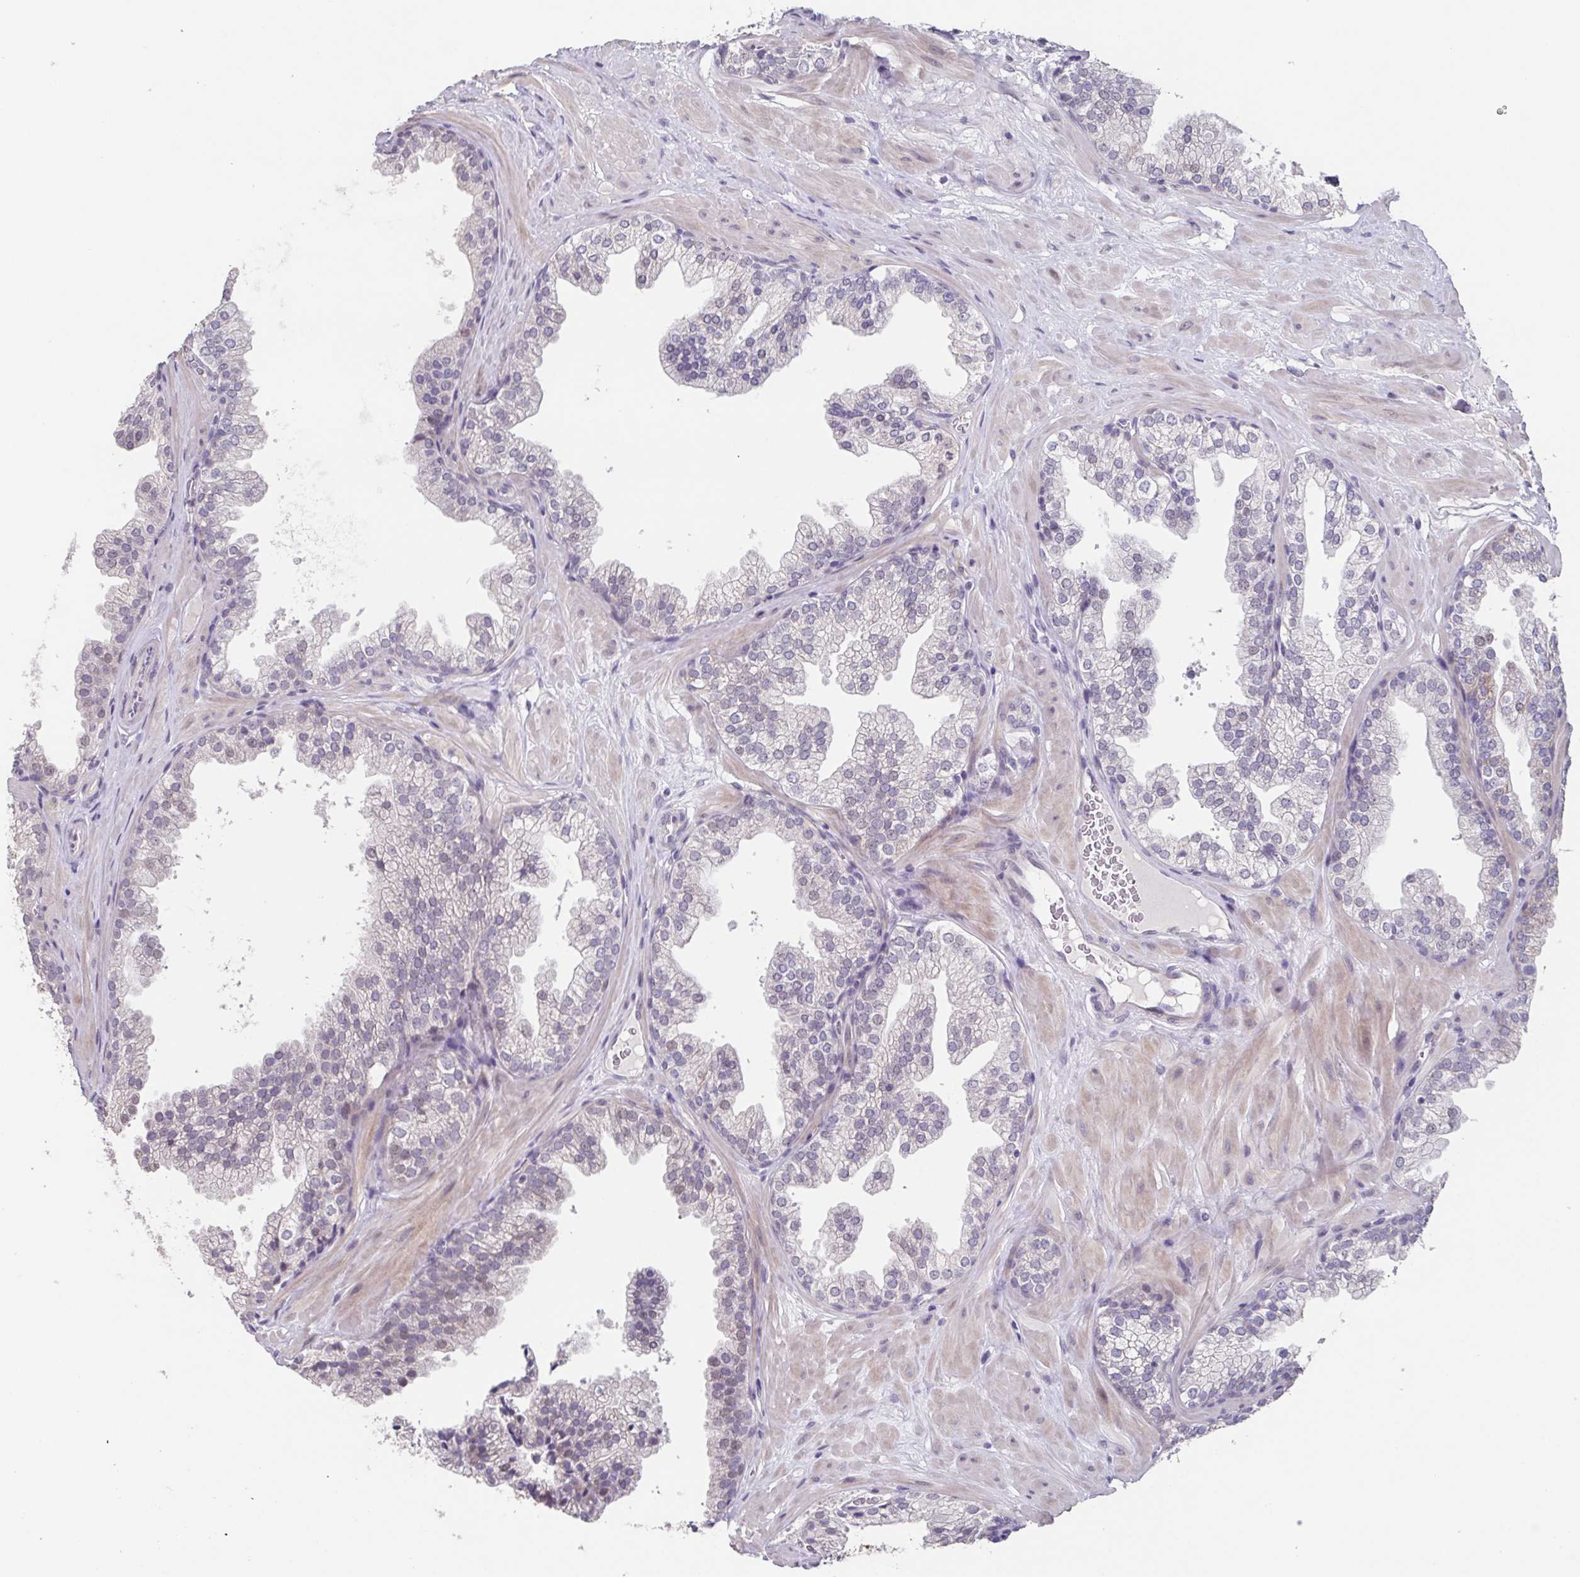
{"staining": {"intensity": "negative", "quantity": "none", "location": "none"}, "tissue": "prostate", "cell_type": "Glandular cells", "image_type": "normal", "snomed": [{"axis": "morphology", "description": "Normal tissue, NOS"}, {"axis": "topography", "description": "Prostate"}], "caption": "A micrograph of human prostate is negative for staining in glandular cells. (DAB (3,3'-diaminobenzidine) immunohistochemistry (IHC) with hematoxylin counter stain).", "gene": "GHRL", "patient": {"sex": "male", "age": 37}}